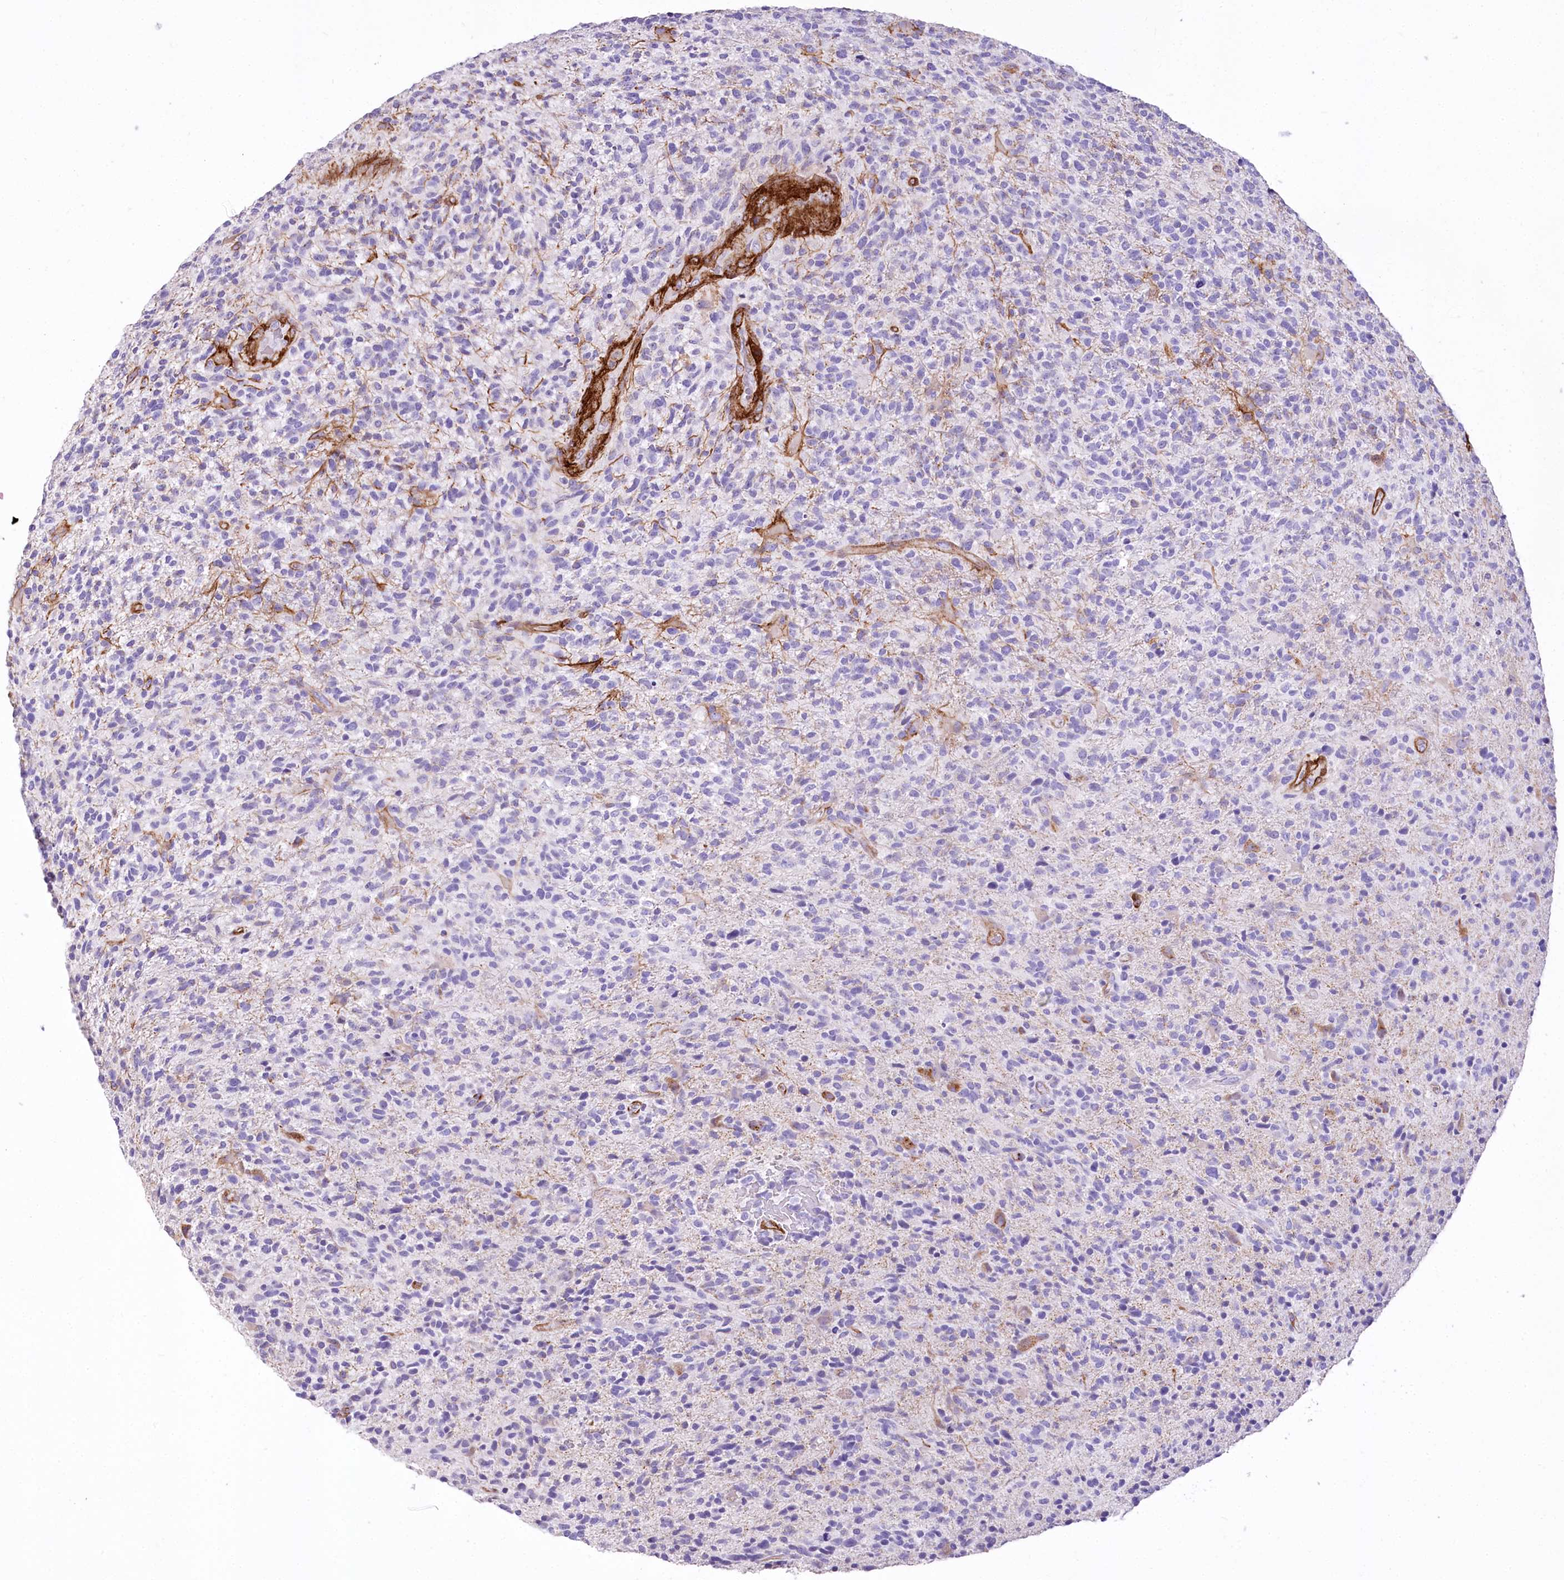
{"staining": {"intensity": "negative", "quantity": "none", "location": "none"}, "tissue": "glioma", "cell_type": "Tumor cells", "image_type": "cancer", "snomed": [{"axis": "morphology", "description": "Glioma, malignant, High grade"}, {"axis": "topography", "description": "Brain"}], "caption": "A high-resolution micrograph shows IHC staining of malignant glioma (high-grade), which displays no significant positivity in tumor cells.", "gene": "SYNPO2", "patient": {"sex": "male", "age": 72}}